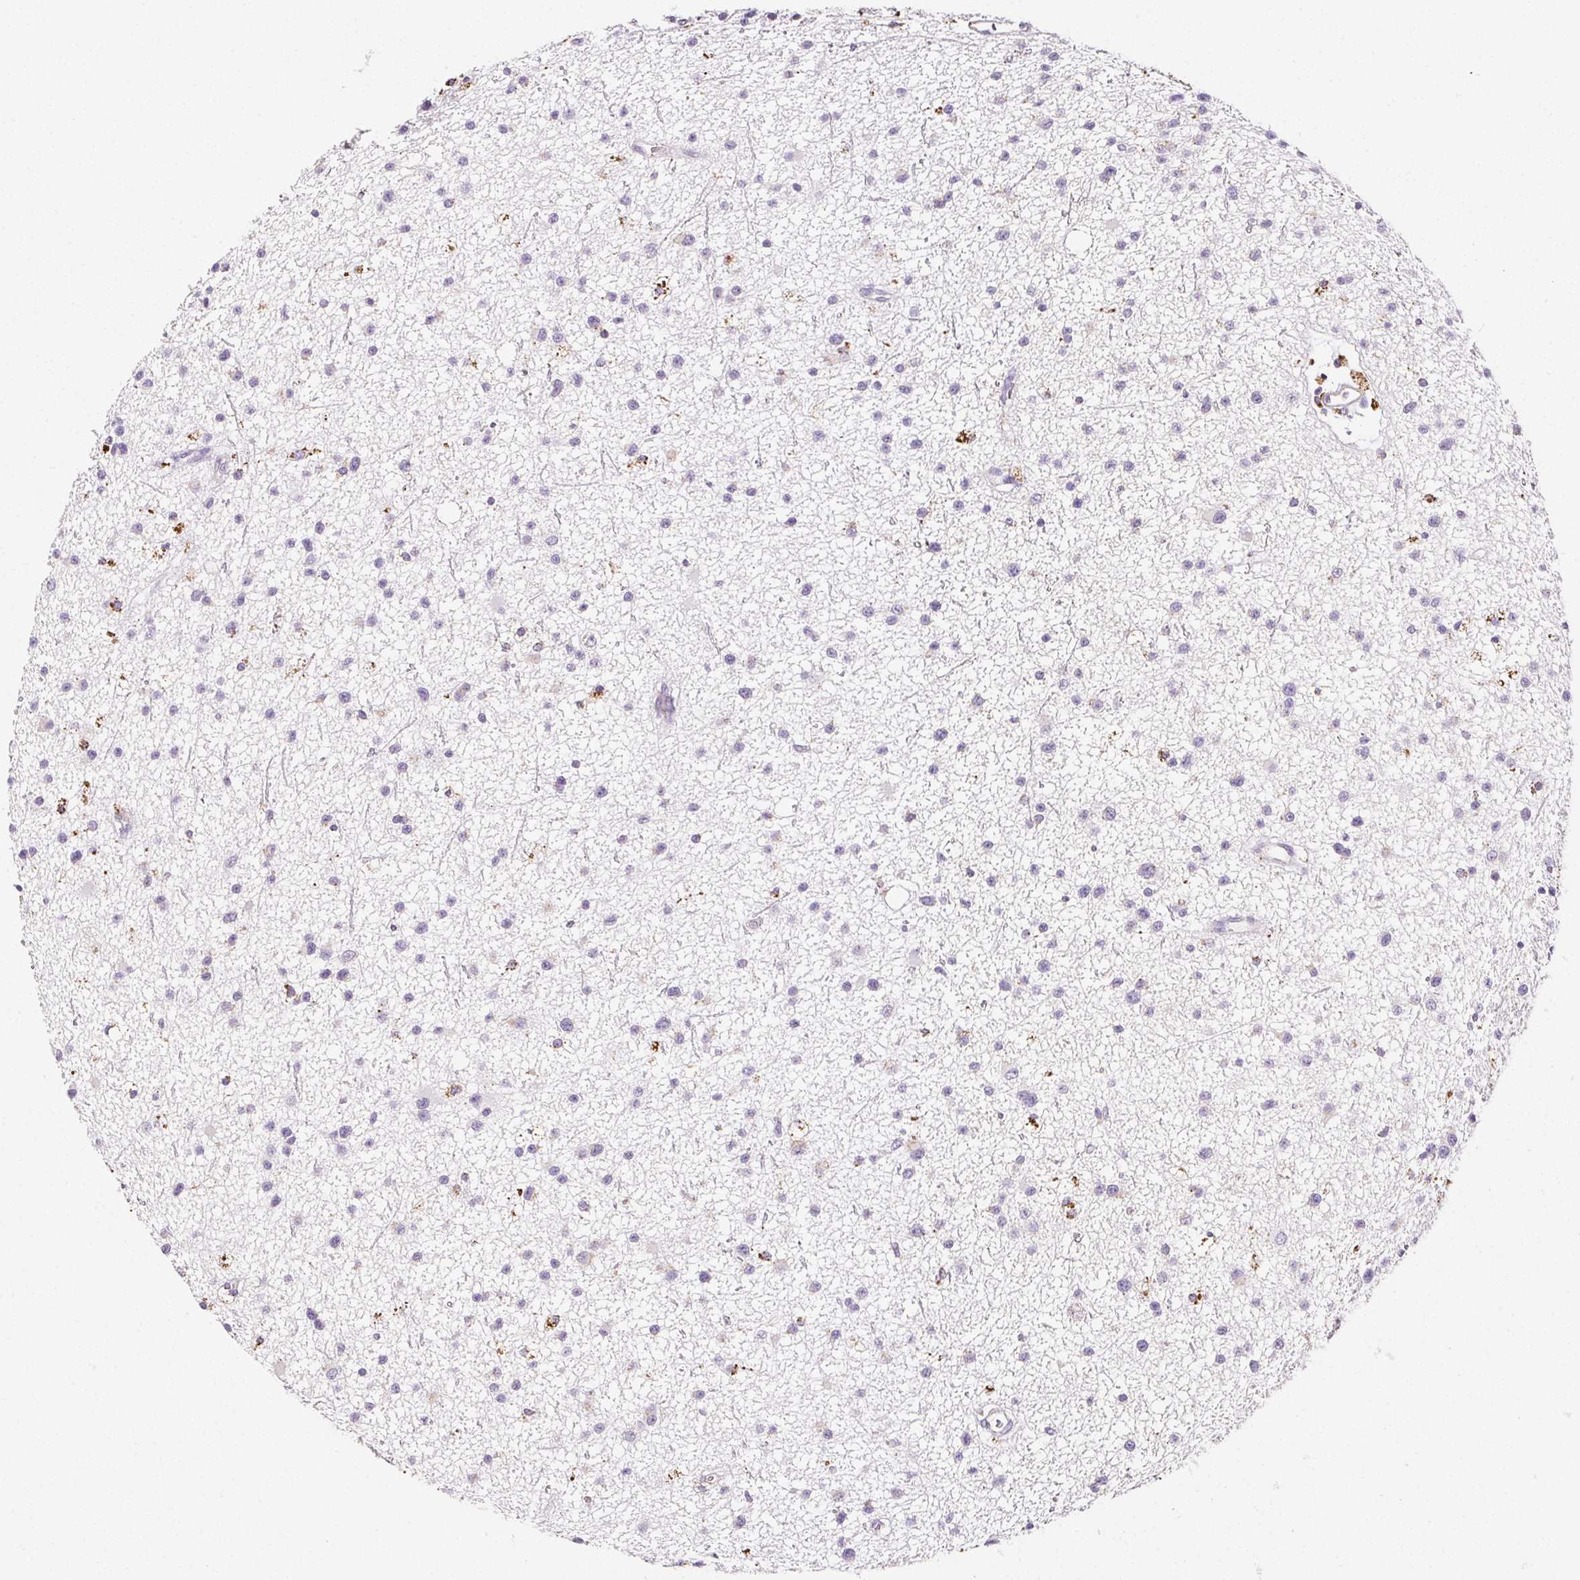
{"staining": {"intensity": "negative", "quantity": "none", "location": "none"}, "tissue": "glioma", "cell_type": "Tumor cells", "image_type": "cancer", "snomed": [{"axis": "morphology", "description": "Glioma, malignant, Low grade"}, {"axis": "topography", "description": "Brain"}], "caption": "Tumor cells are negative for brown protein staining in glioma.", "gene": "LIPA", "patient": {"sex": "male", "age": 43}}